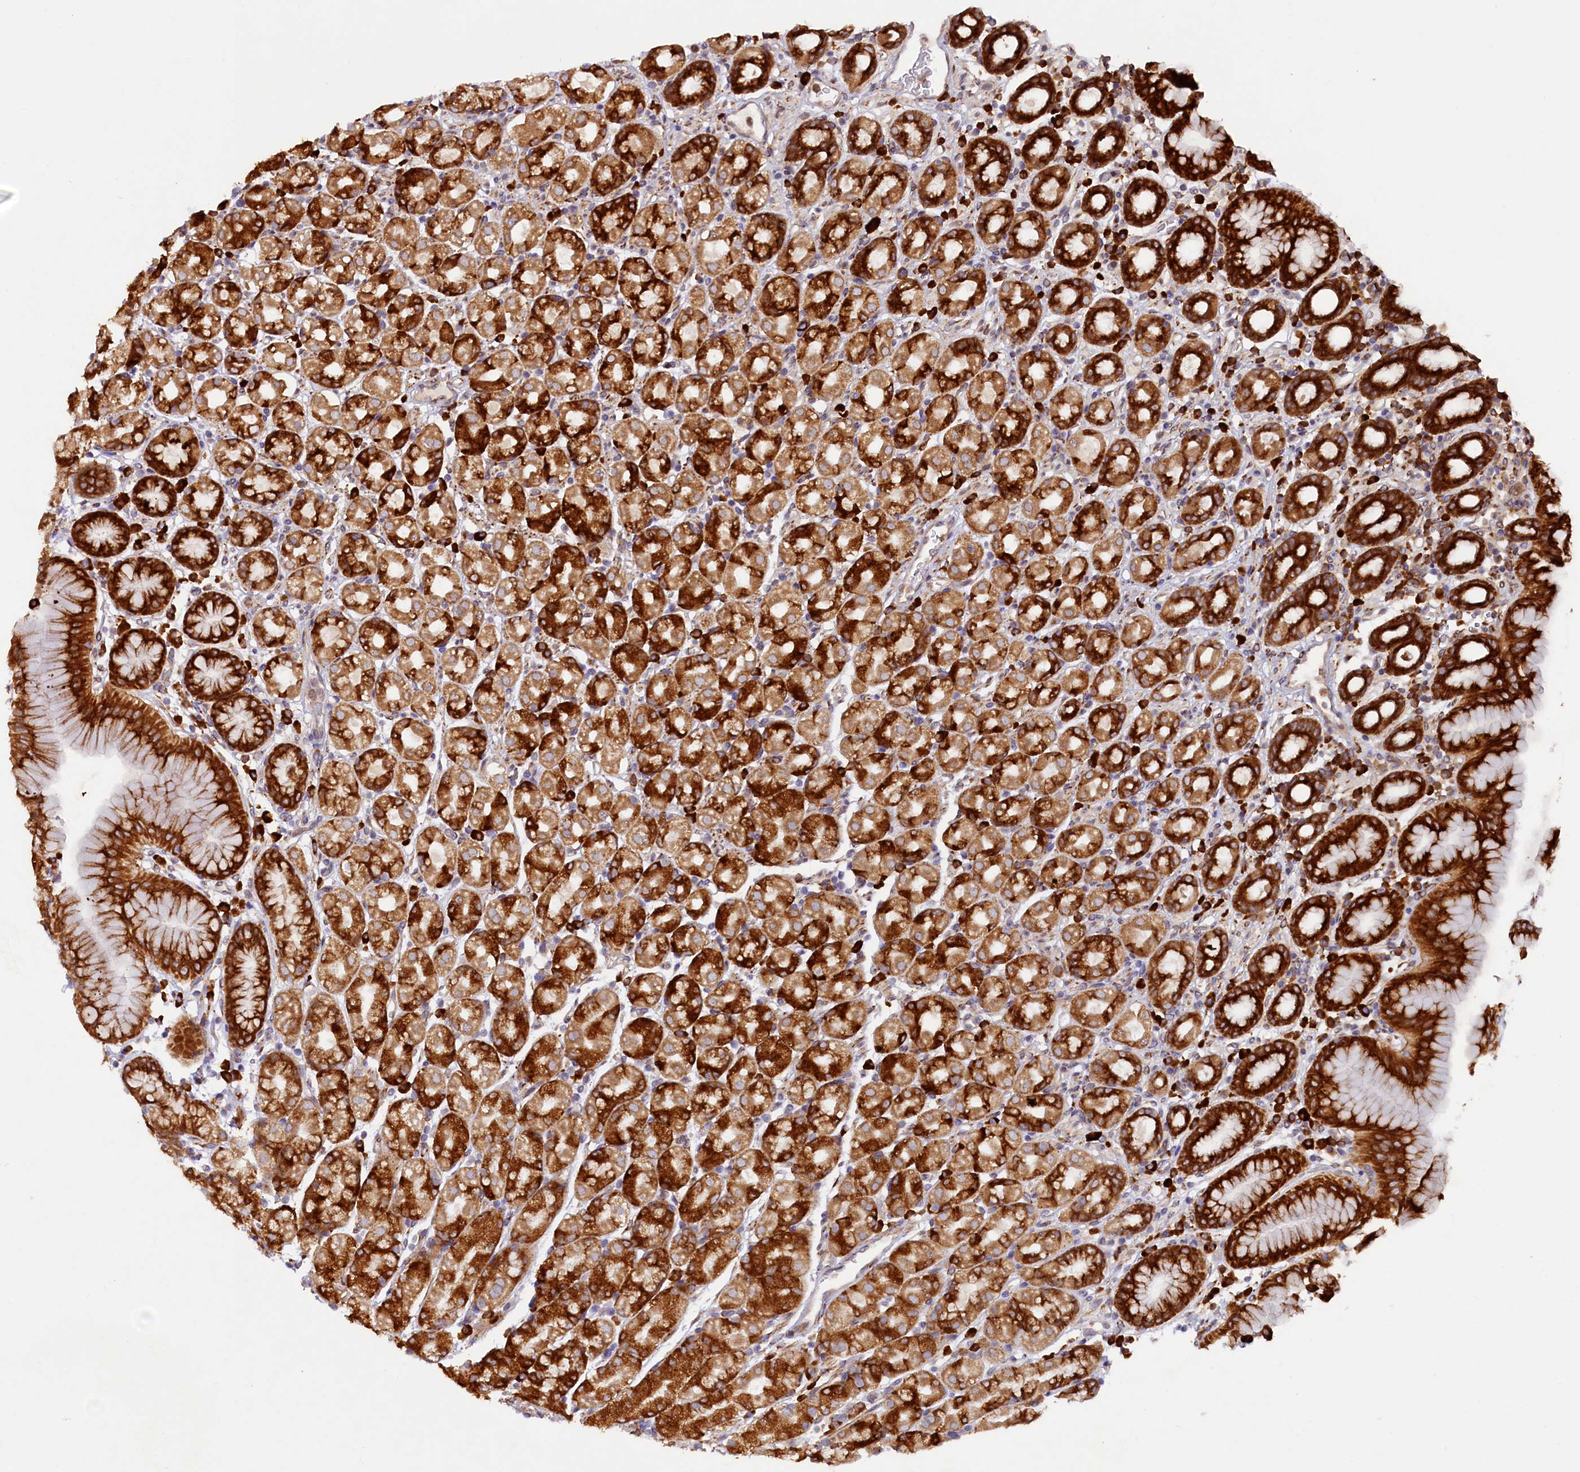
{"staining": {"intensity": "strong", "quantity": ">75%", "location": "cytoplasmic/membranous"}, "tissue": "stomach", "cell_type": "Glandular cells", "image_type": "normal", "snomed": [{"axis": "morphology", "description": "Normal tissue, NOS"}, {"axis": "topography", "description": "Stomach, upper"}, {"axis": "topography", "description": "Stomach, lower"}, {"axis": "topography", "description": "Small intestine"}], "caption": "Protein analysis of benign stomach displays strong cytoplasmic/membranous staining in about >75% of glandular cells.", "gene": "SSC5D", "patient": {"sex": "male", "age": 68}}